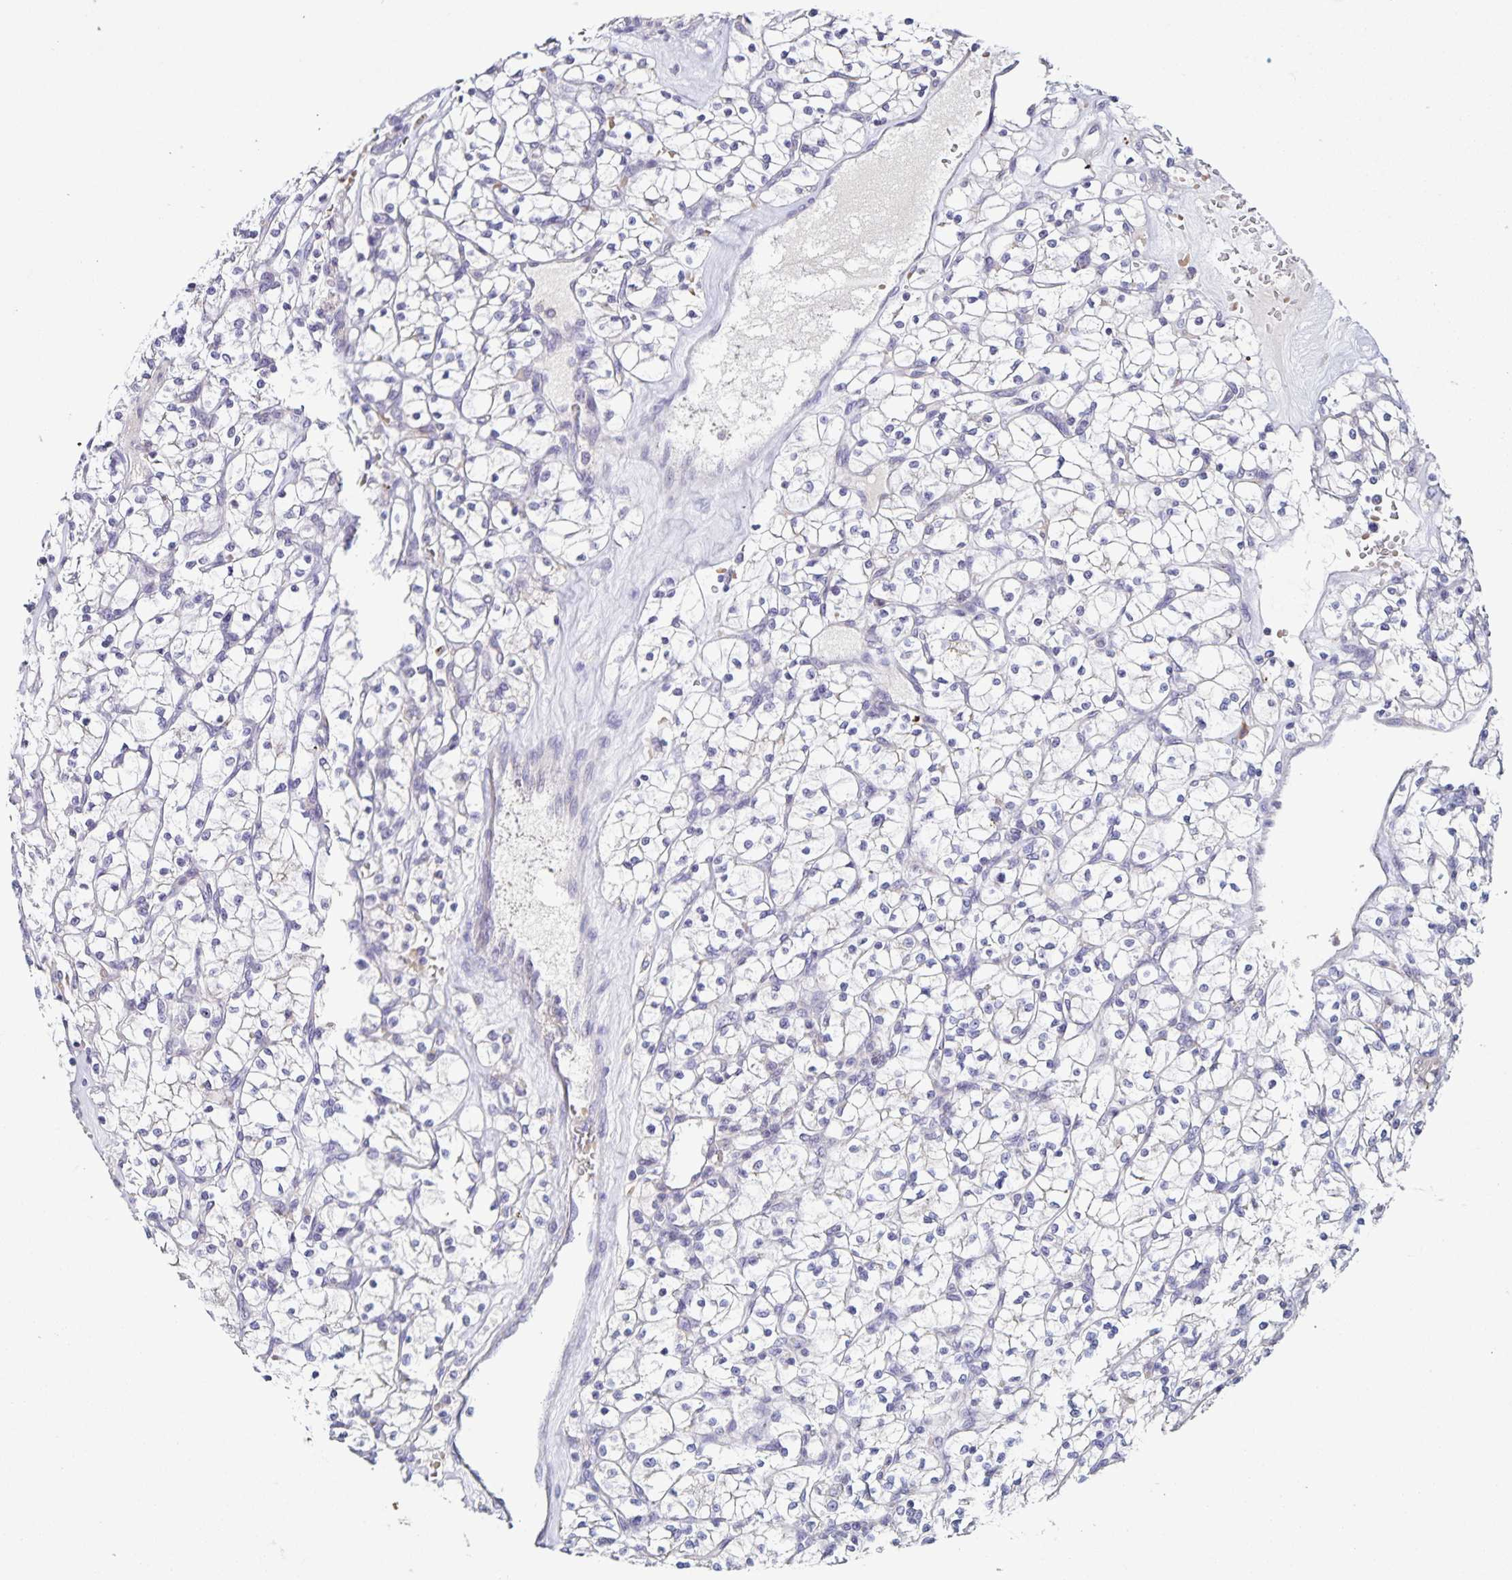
{"staining": {"intensity": "negative", "quantity": "none", "location": "none"}, "tissue": "renal cancer", "cell_type": "Tumor cells", "image_type": "cancer", "snomed": [{"axis": "morphology", "description": "Adenocarcinoma, NOS"}, {"axis": "topography", "description": "Kidney"}], "caption": "Immunohistochemistry image of renal cancer stained for a protein (brown), which exhibits no staining in tumor cells.", "gene": "STPG4", "patient": {"sex": "female", "age": 64}}